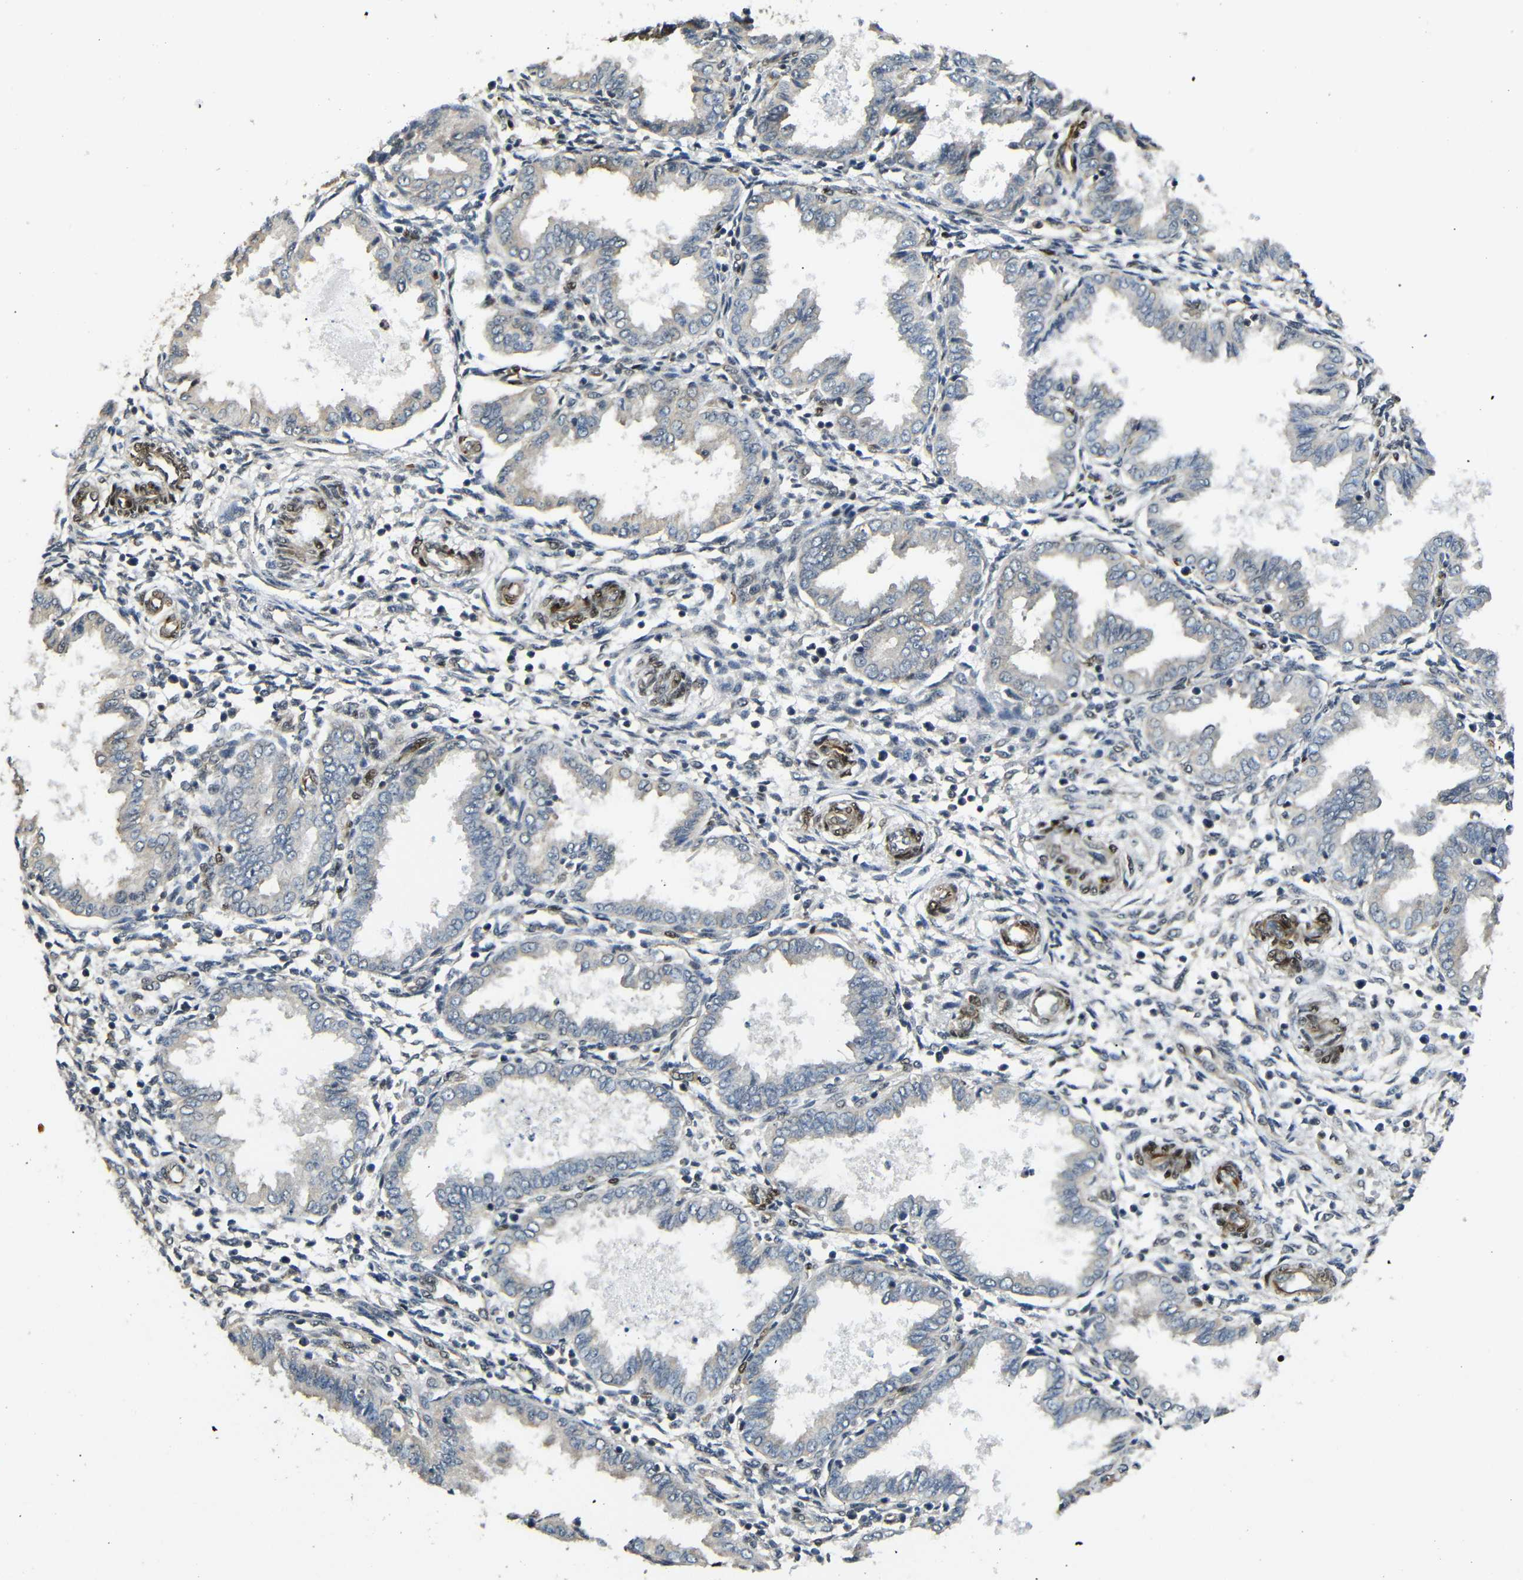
{"staining": {"intensity": "moderate", "quantity": ">75%", "location": "cytoplasmic/membranous,nuclear"}, "tissue": "endometrium", "cell_type": "Cells in endometrial stroma", "image_type": "normal", "snomed": [{"axis": "morphology", "description": "Normal tissue, NOS"}, {"axis": "topography", "description": "Endometrium"}], "caption": "Cells in endometrial stroma demonstrate medium levels of moderate cytoplasmic/membranous,nuclear staining in about >75% of cells in unremarkable endometrium.", "gene": "TBX2", "patient": {"sex": "female", "age": 33}}